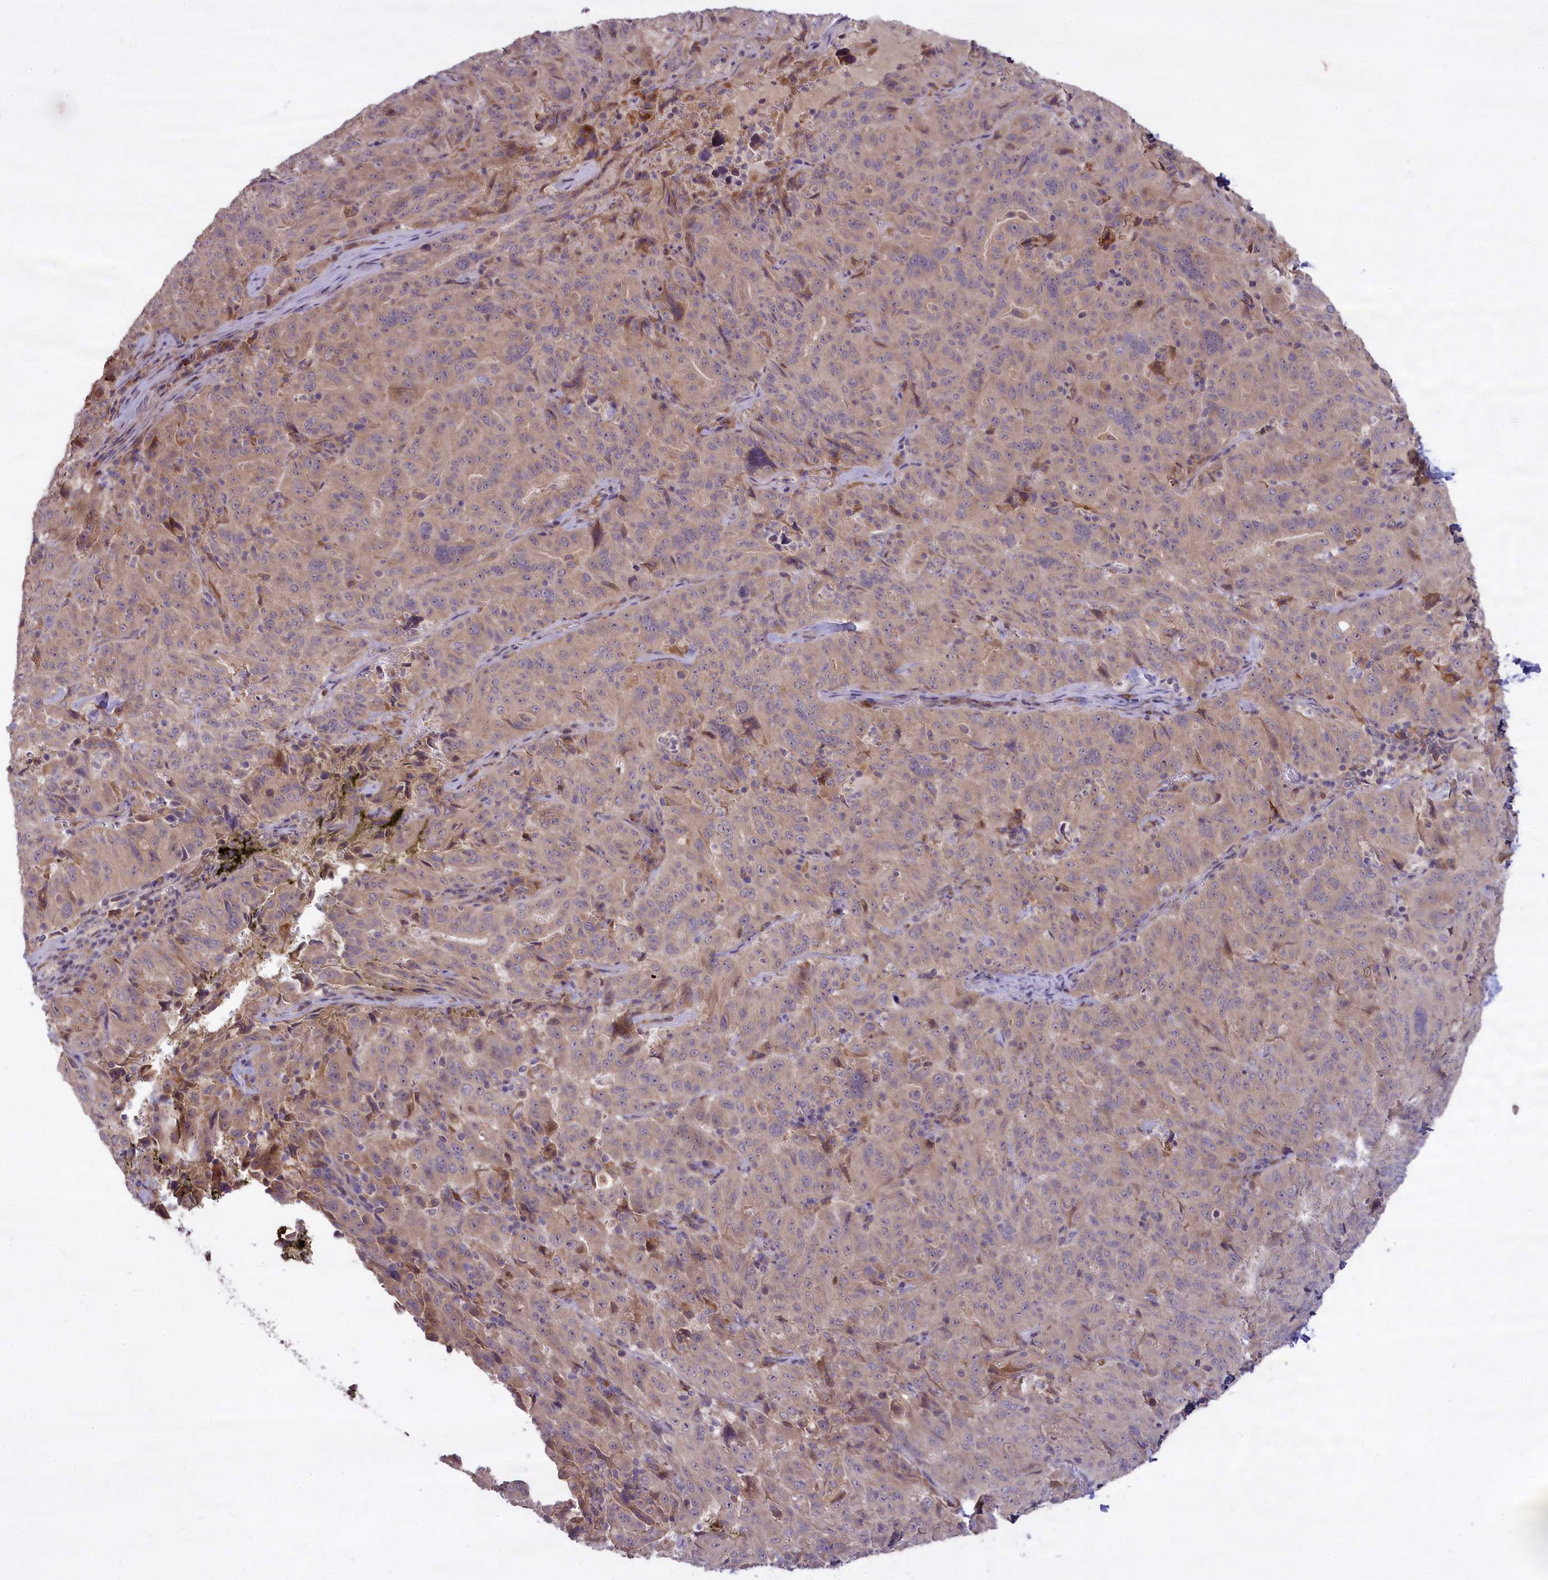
{"staining": {"intensity": "weak", "quantity": "25%-75%", "location": "cytoplasmic/membranous"}, "tissue": "pancreatic cancer", "cell_type": "Tumor cells", "image_type": "cancer", "snomed": [{"axis": "morphology", "description": "Adenocarcinoma, NOS"}, {"axis": "topography", "description": "Pancreas"}], "caption": "A low amount of weak cytoplasmic/membranous positivity is identified in about 25%-75% of tumor cells in pancreatic adenocarcinoma tissue. Using DAB (brown) and hematoxylin (blue) stains, captured at high magnification using brightfield microscopy.", "gene": "MEMO1", "patient": {"sex": "male", "age": 63}}